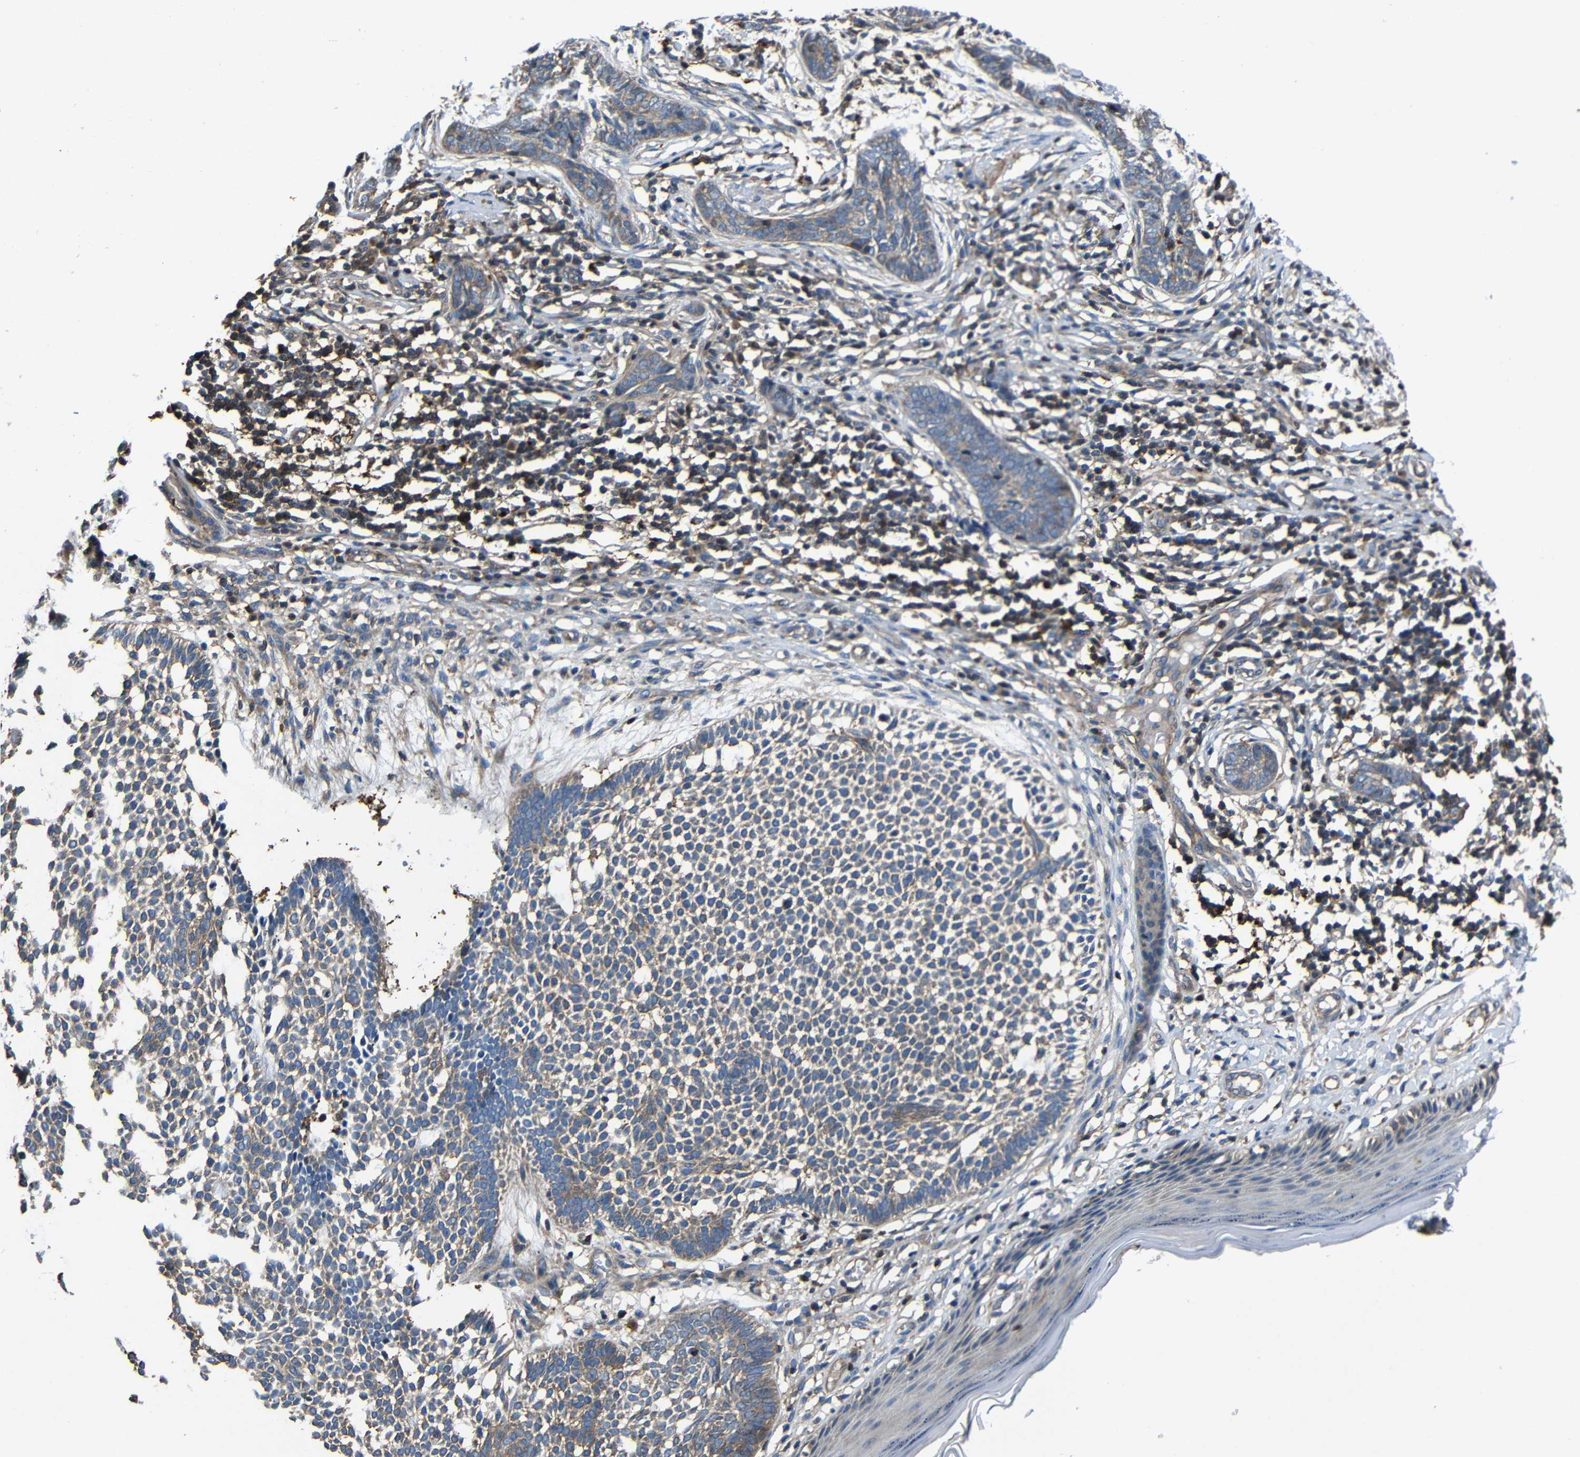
{"staining": {"intensity": "moderate", "quantity": "25%-75%", "location": "cytoplasmic/membranous"}, "tissue": "skin cancer", "cell_type": "Tumor cells", "image_type": "cancer", "snomed": [{"axis": "morphology", "description": "Basal cell carcinoma"}, {"axis": "topography", "description": "Skin"}], "caption": "Skin cancer (basal cell carcinoma) tissue reveals moderate cytoplasmic/membranous staining in about 25%-75% of tumor cells The staining is performed using DAB brown chromogen to label protein expression. The nuclei are counter-stained blue using hematoxylin.", "gene": "GDI1", "patient": {"sex": "male", "age": 87}}